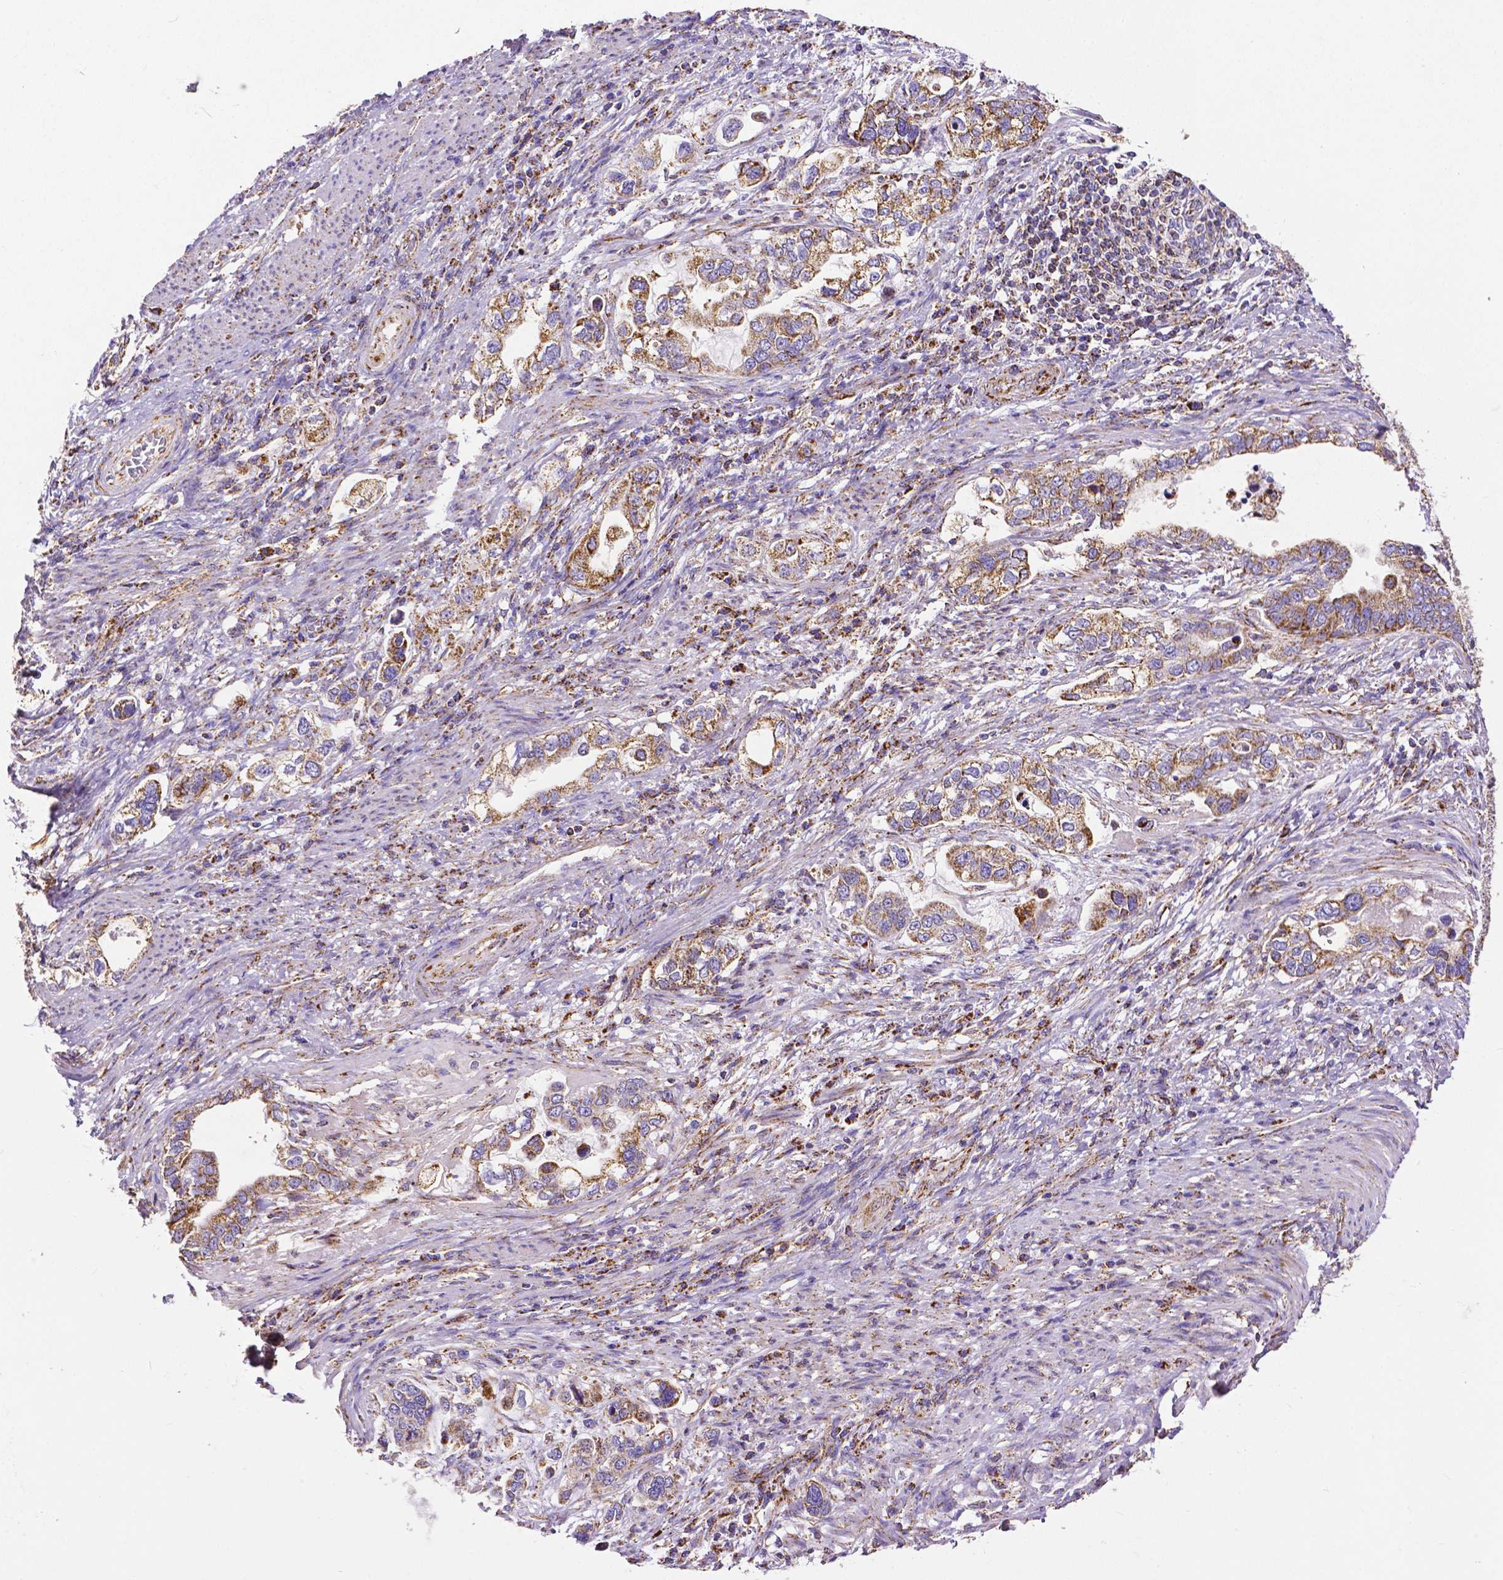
{"staining": {"intensity": "moderate", "quantity": ">75%", "location": "cytoplasmic/membranous"}, "tissue": "stomach cancer", "cell_type": "Tumor cells", "image_type": "cancer", "snomed": [{"axis": "morphology", "description": "Adenocarcinoma, NOS"}, {"axis": "topography", "description": "Stomach, lower"}], "caption": "Immunohistochemical staining of adenocarcinoma (stomach) demonstrates medium levels of moderate cytoplasmic/membranous protein expression in about >75% of tumor cells.", "gene": "MACC1", "patient": {"sex": "female", "age": 93}}